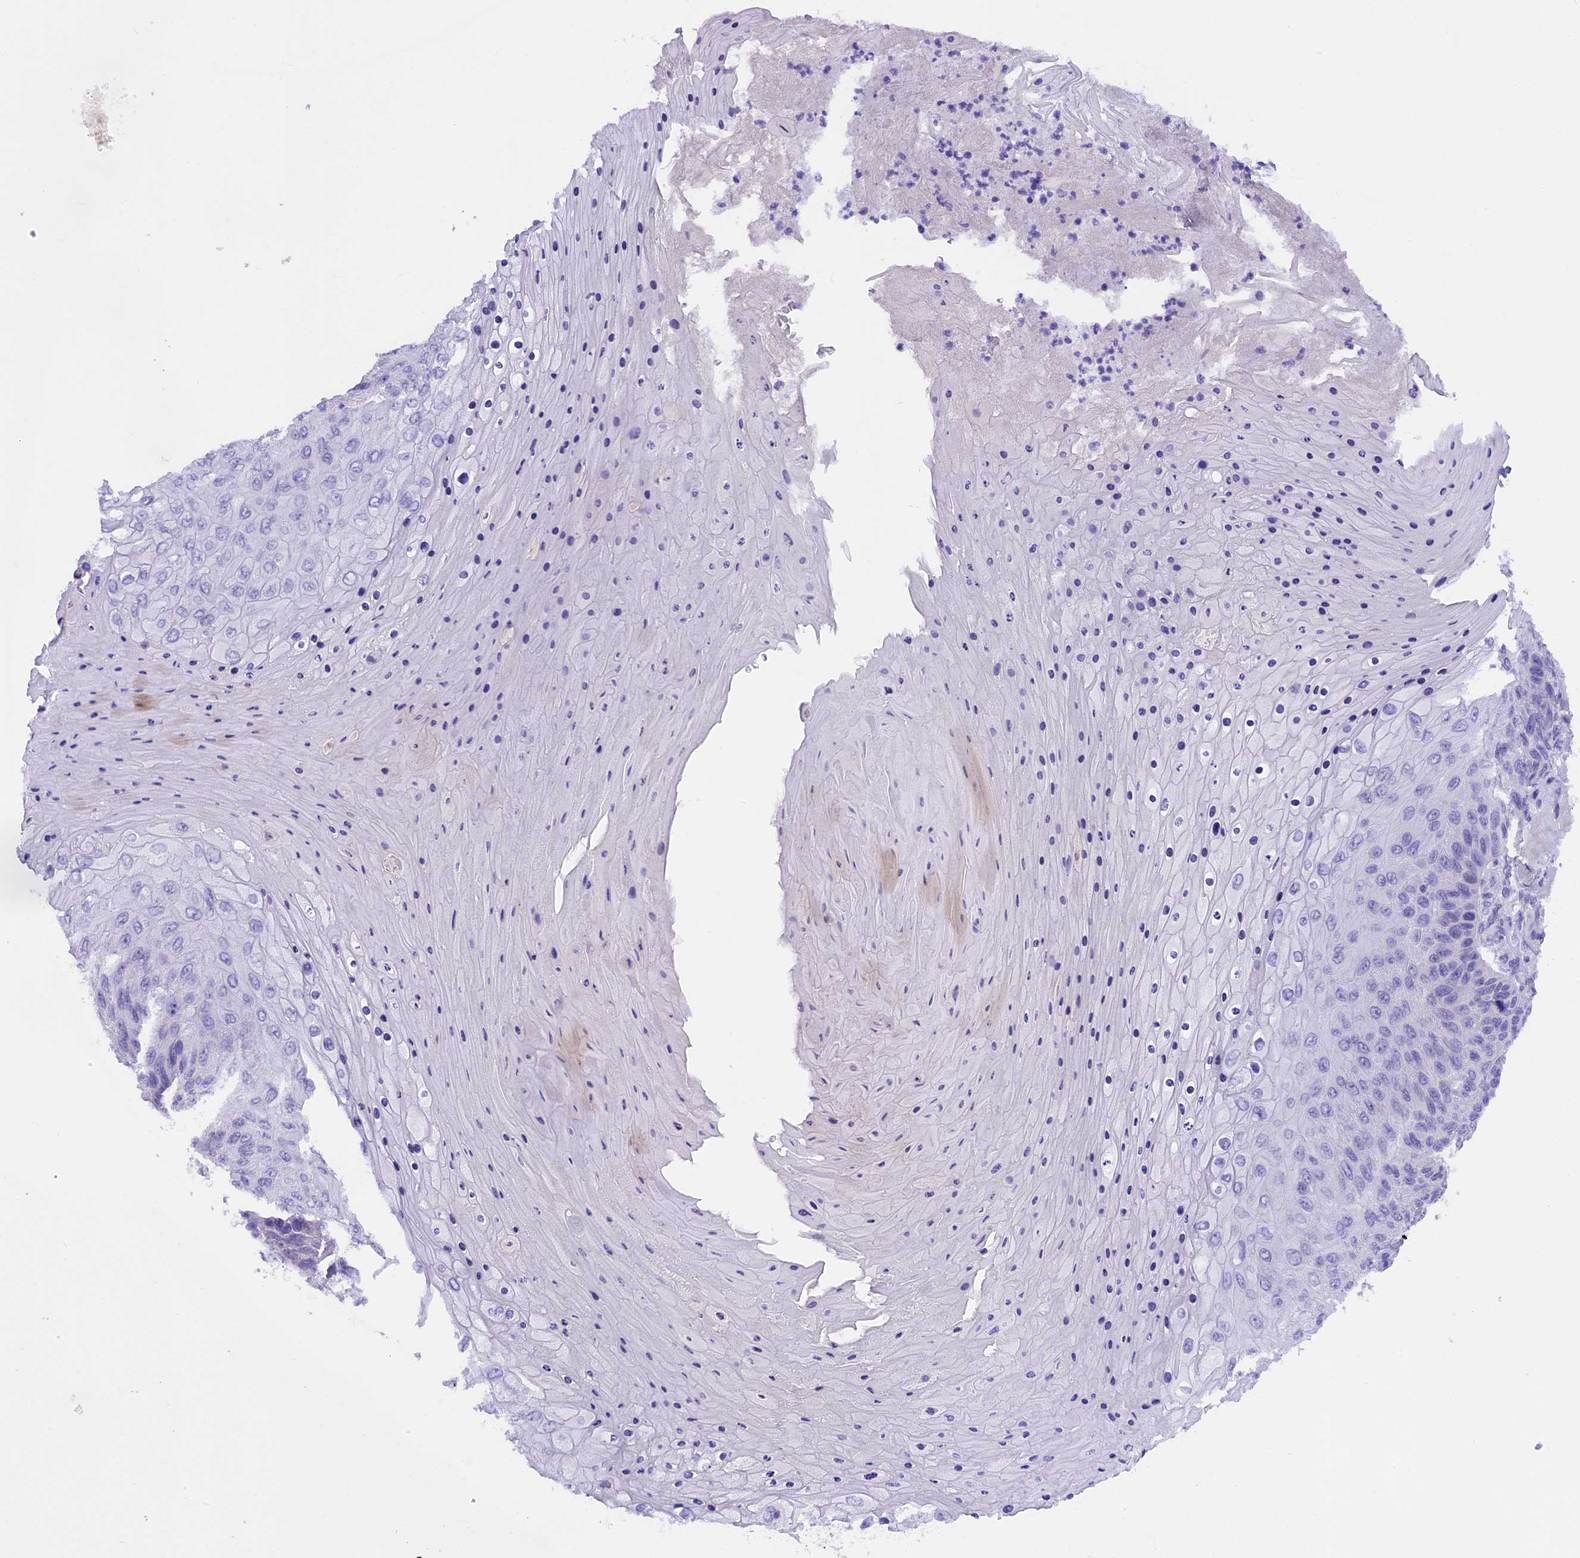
{"staining": {"intensity": "negative", "quantity": "none", "location": "none"}, "tissue": "skin cancer", "cell_type": "Tumor cells", "image_type": "cancer", "snomed": [{"axis": "morphology", "description": "Squamous cell carcinoma, NOS"}, {"axis": "topography", "description": "Skin"}], "caption": "Protein analysis of skin cancer displays no significant positivity in tumor cells. (Stains: DAB immunohistochemistry (IHC) with hematoxylin counter stain, Microscopy: brightfield microscopy at high magnification).", "gene": "PRR15", "patient": {"sex": "female", "age": 88}}